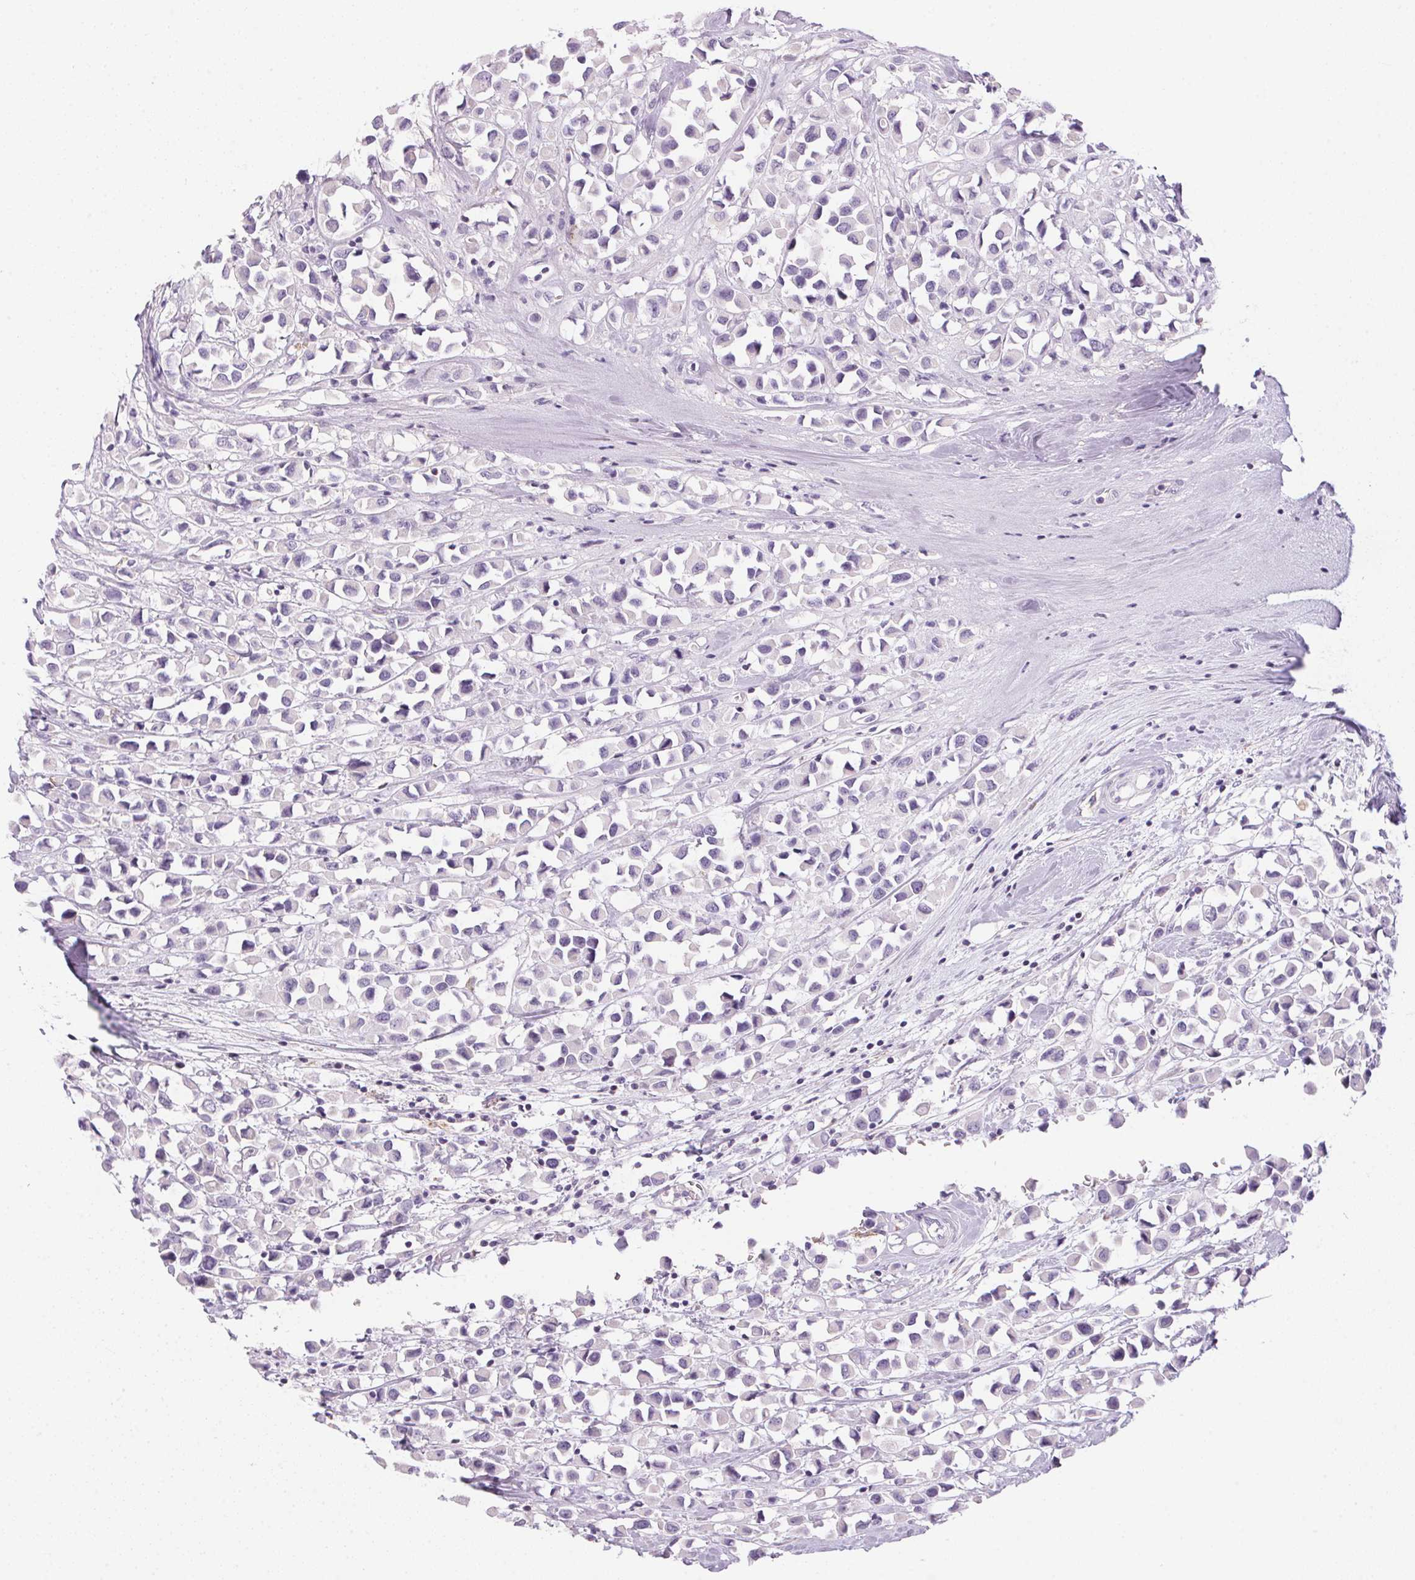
{"staining": {"intensity": "negative", "quantity": "none", "location": "none"}, "tissue": "breast cancer", "cell_type": "Tumor cells", "image_type": "cancer", "snomed": [{"axis": "morphology", "description": "Duct carcinoma"}, {"axis": "topography", "description": "Breast"}], "caption": "This is a photomicrograph of IHC staining of breast cancer (invasive ductal carcinoma), which shows no positivity in tumor cells.", "gene": "ECPAS", "patient": {"sex": "female", "age": 61}}